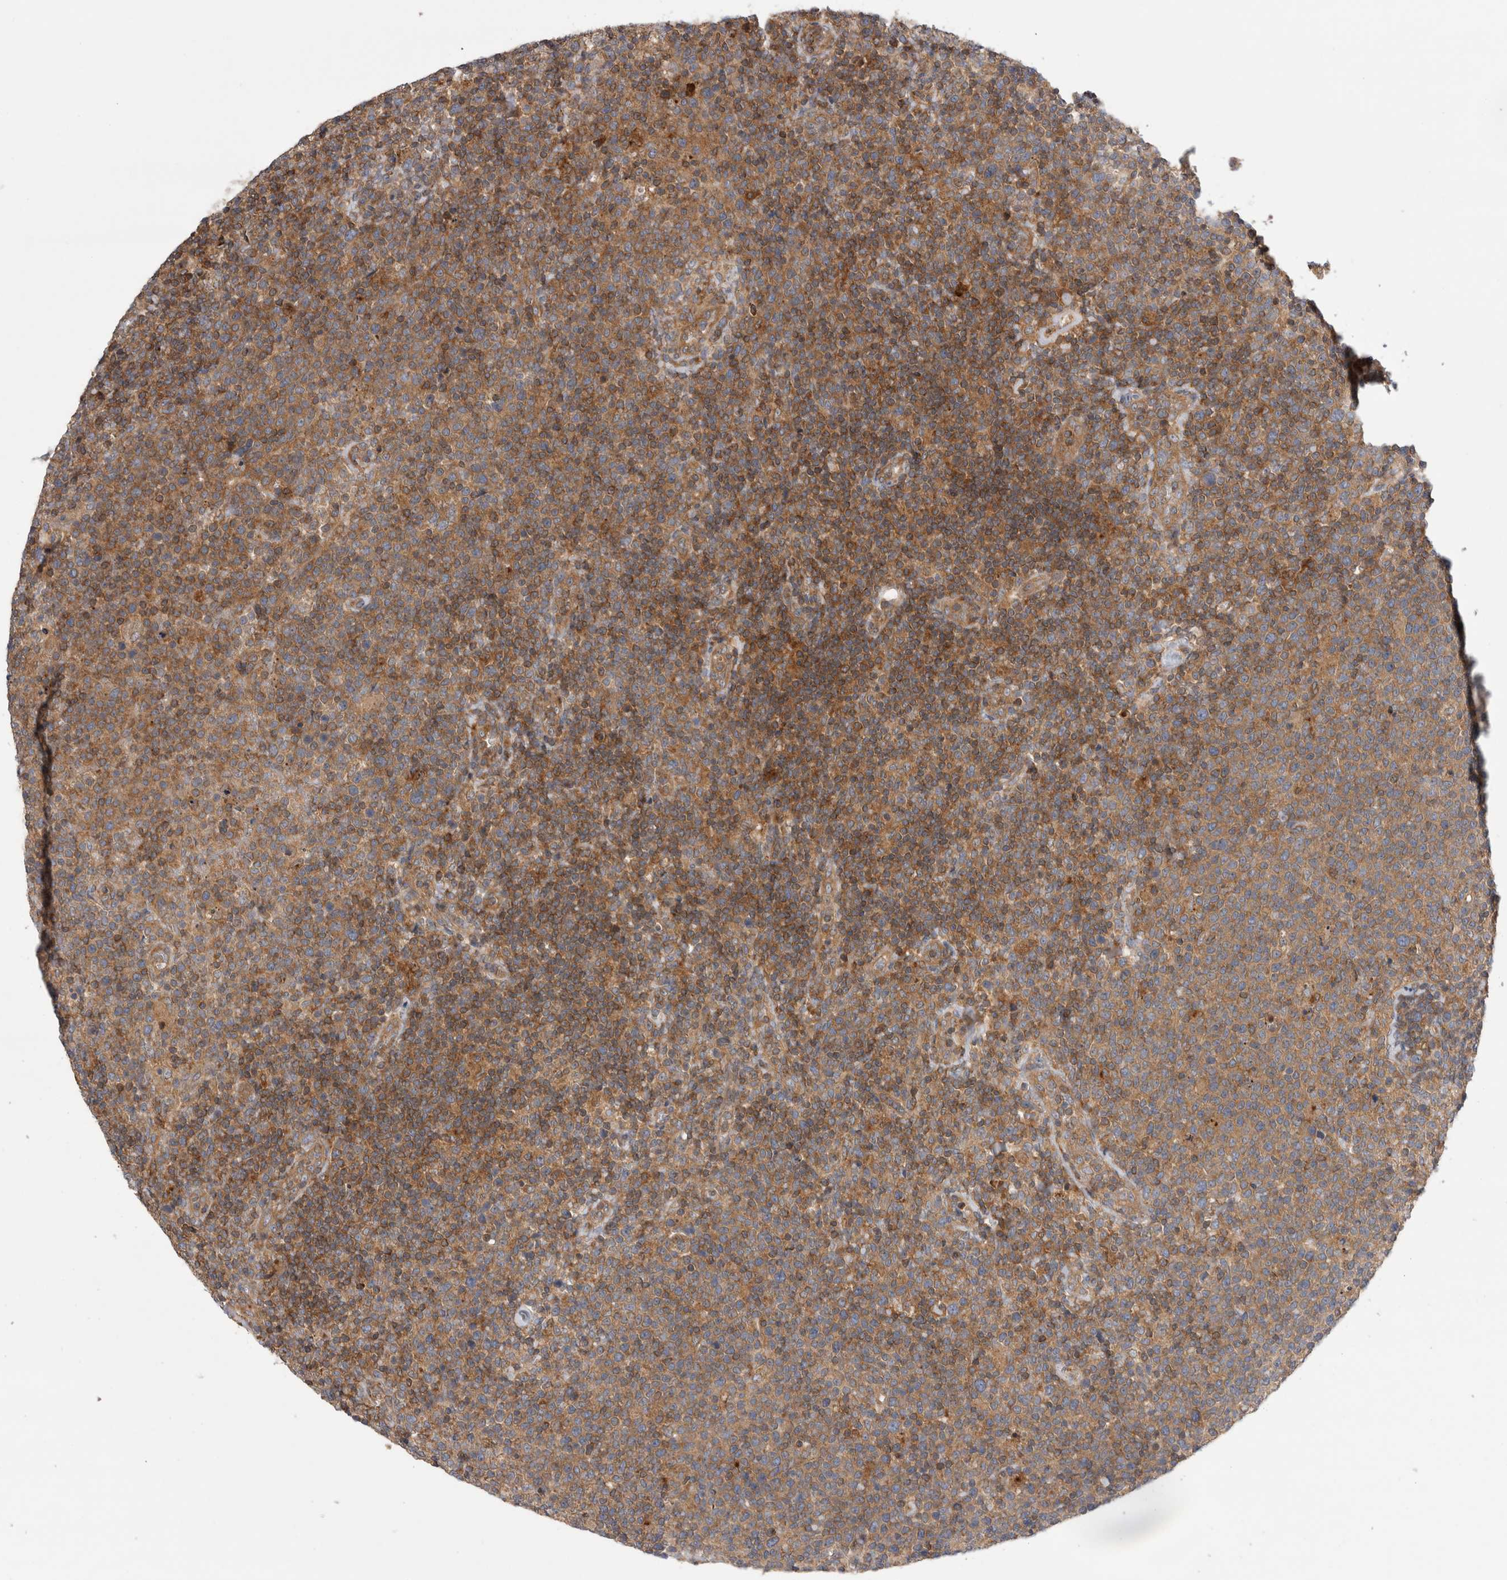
{"staining": {"intensity": "moderate", "quantity": ">75%", "location": "cytoplasmic/membranous"}, "tissue": "lymphoma", "cell_type": "Tumor cells", "image_type": "cancer", "snomed": [{"axis": "morphology", "description": "Malignant lymphoma, non-Hodgkin's type, High grade"}, {"axis": "topography", "description": "Lymph node"}], "caption": "Malignant lymphoma, non-Hodgkin's type (high-grade) stained with immunohistochemistry demonstrates moderate cytoplasmic/membranous staining in approximately >75% of tumor cells.", "gene": "GRIK2", "patient": {"sex": "male", "age": 61}}